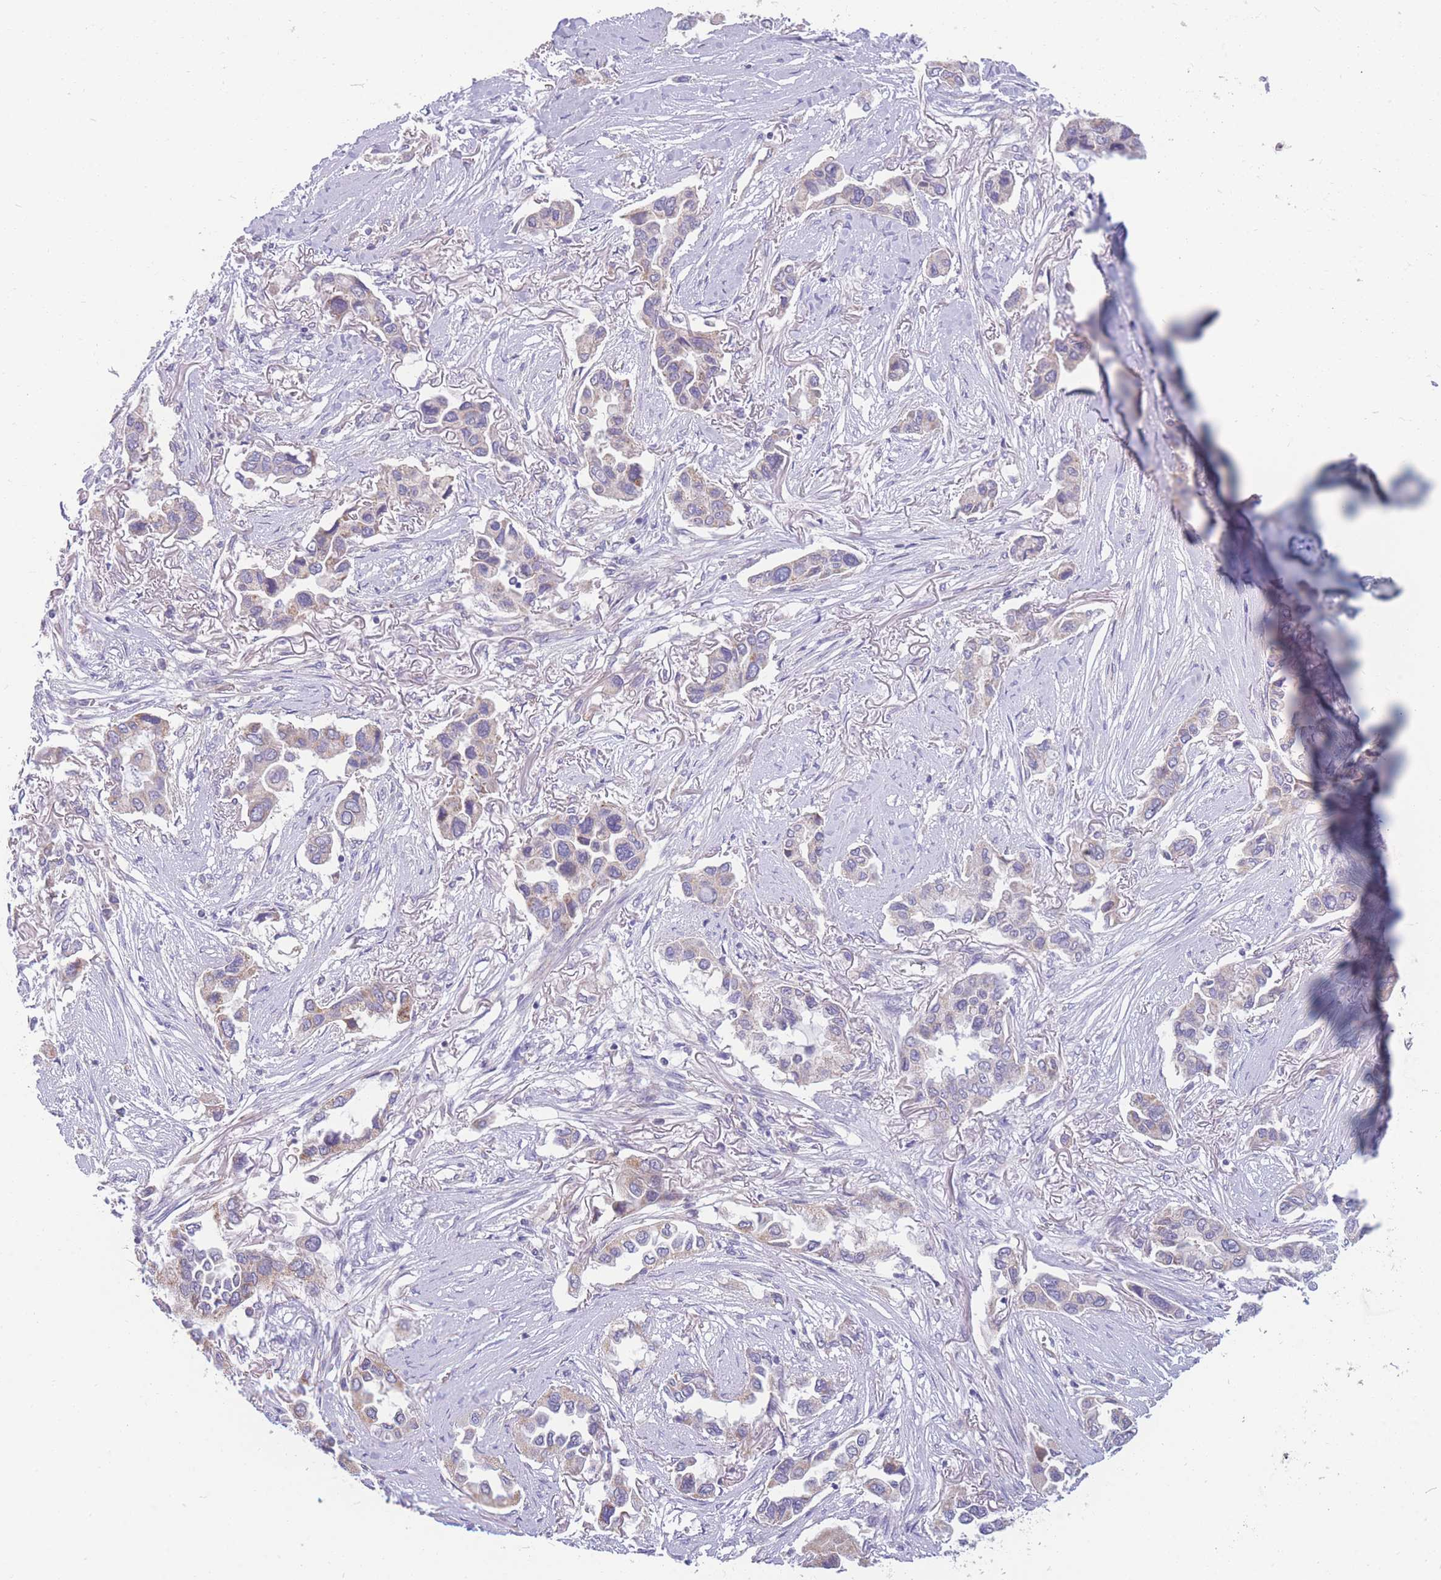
{"staining": {"intensity": "negative", "quantity": "none", "location": "none"}, "tissue": "lung cancer", "cell_type": "Tumor cells", "image_type": "cancer", "snomed": [{"axis": "morphology", "description": "Adenocarcinoma, NOS"}, {"axis": "topography", "description": "Lung"}], "caption": "Lung adenocarcinoma was stained to show a protein in brown. There is no significant expression in tumor cells.", "gene": "MRPS9", "patient": {"sex": "female", "age": 76}}